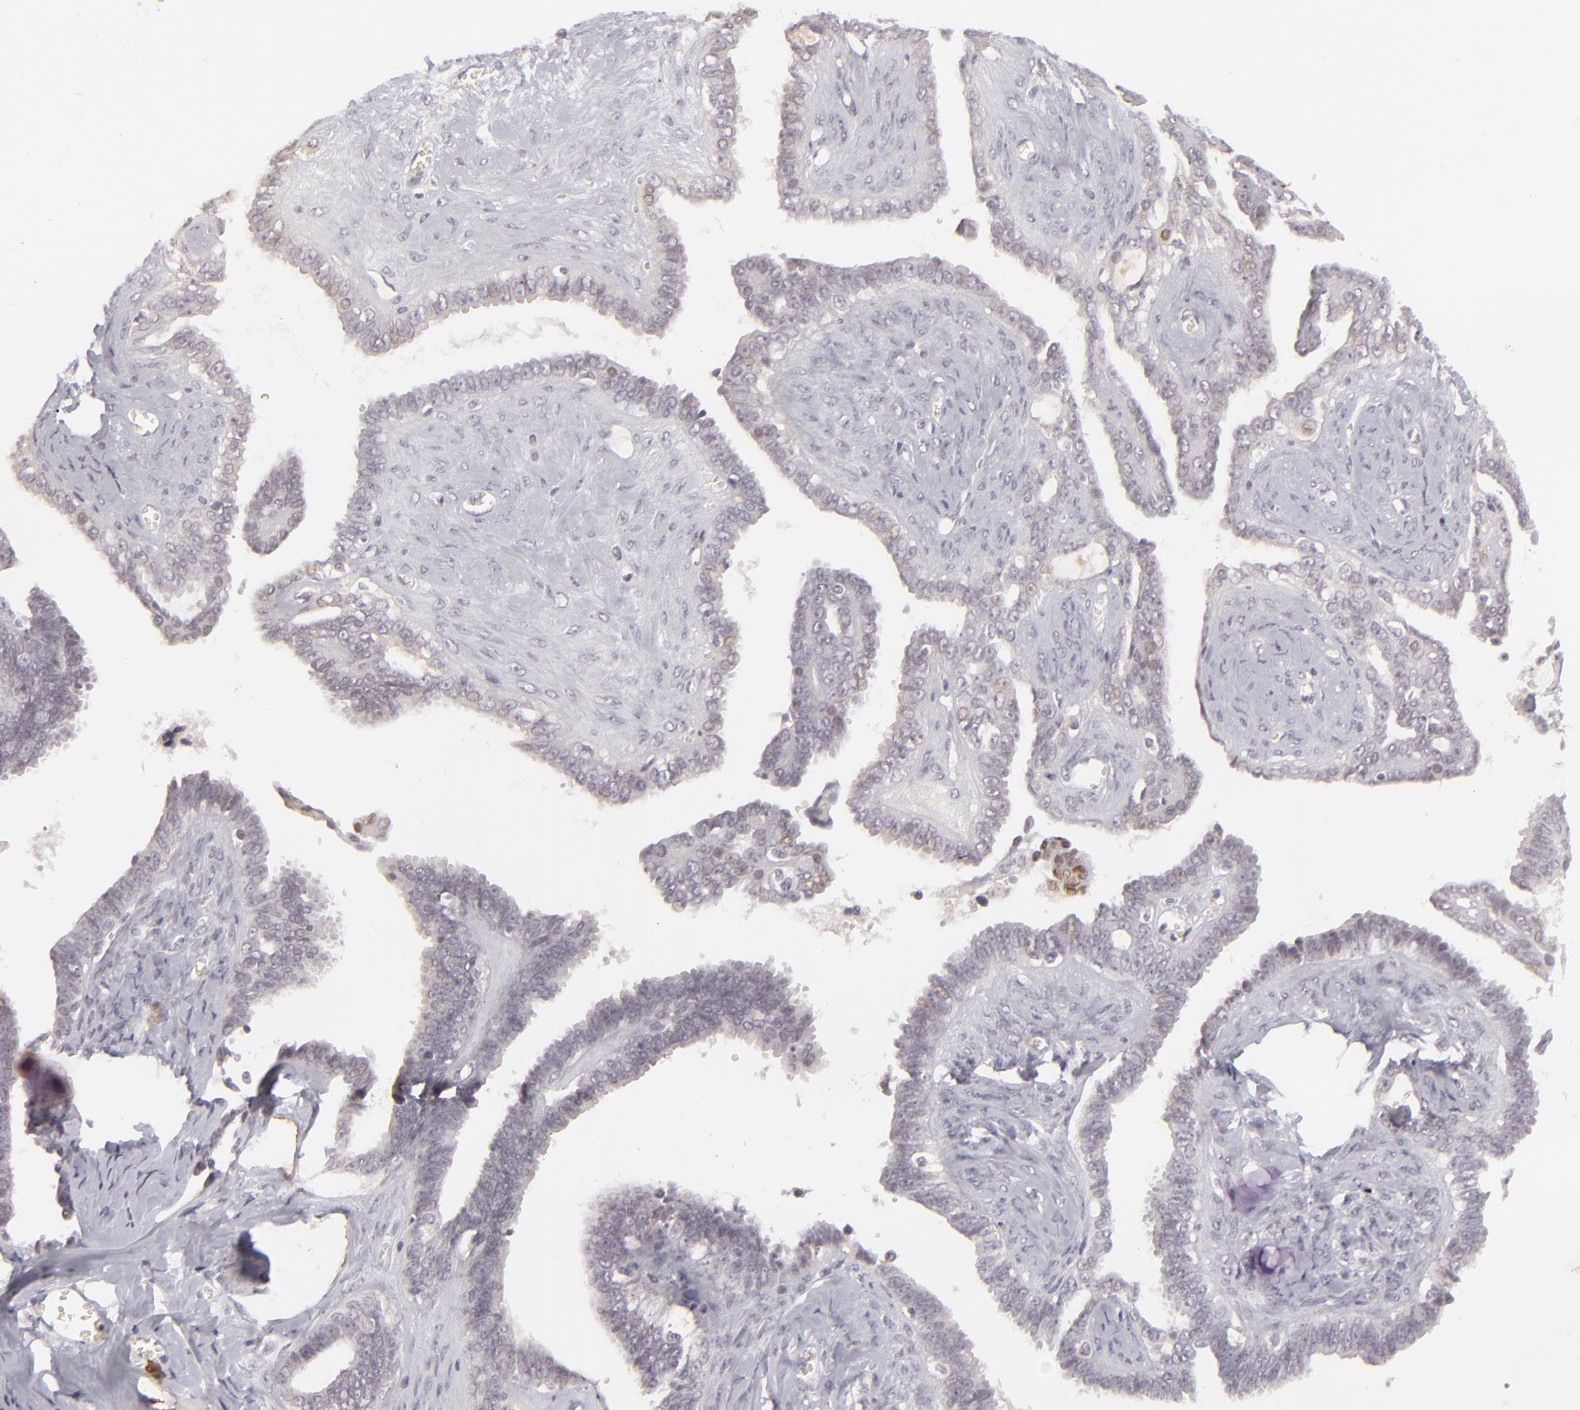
{"staining": {"intensity": "moderate", "quantity": "<25%", "location": "nuclear"}, "tissue": "ovarian cancer", "cell_type": "Tumor cells", "image_type": "cancer", "snomed": [{"axis": "morphology", "description": "Cystadenocarcinoma, serous, NOS"}, {"axis": "topography", "description": "Ovary"}], "caption": "This is an image of immunohistochemistry (IHC) staining of ovarian serous cystadenocarcinoma, which shows moderate positivity in the nuclear of tumor cells.", "gene": "SIX1", "patient": {"sex": "female", "age": 71}}